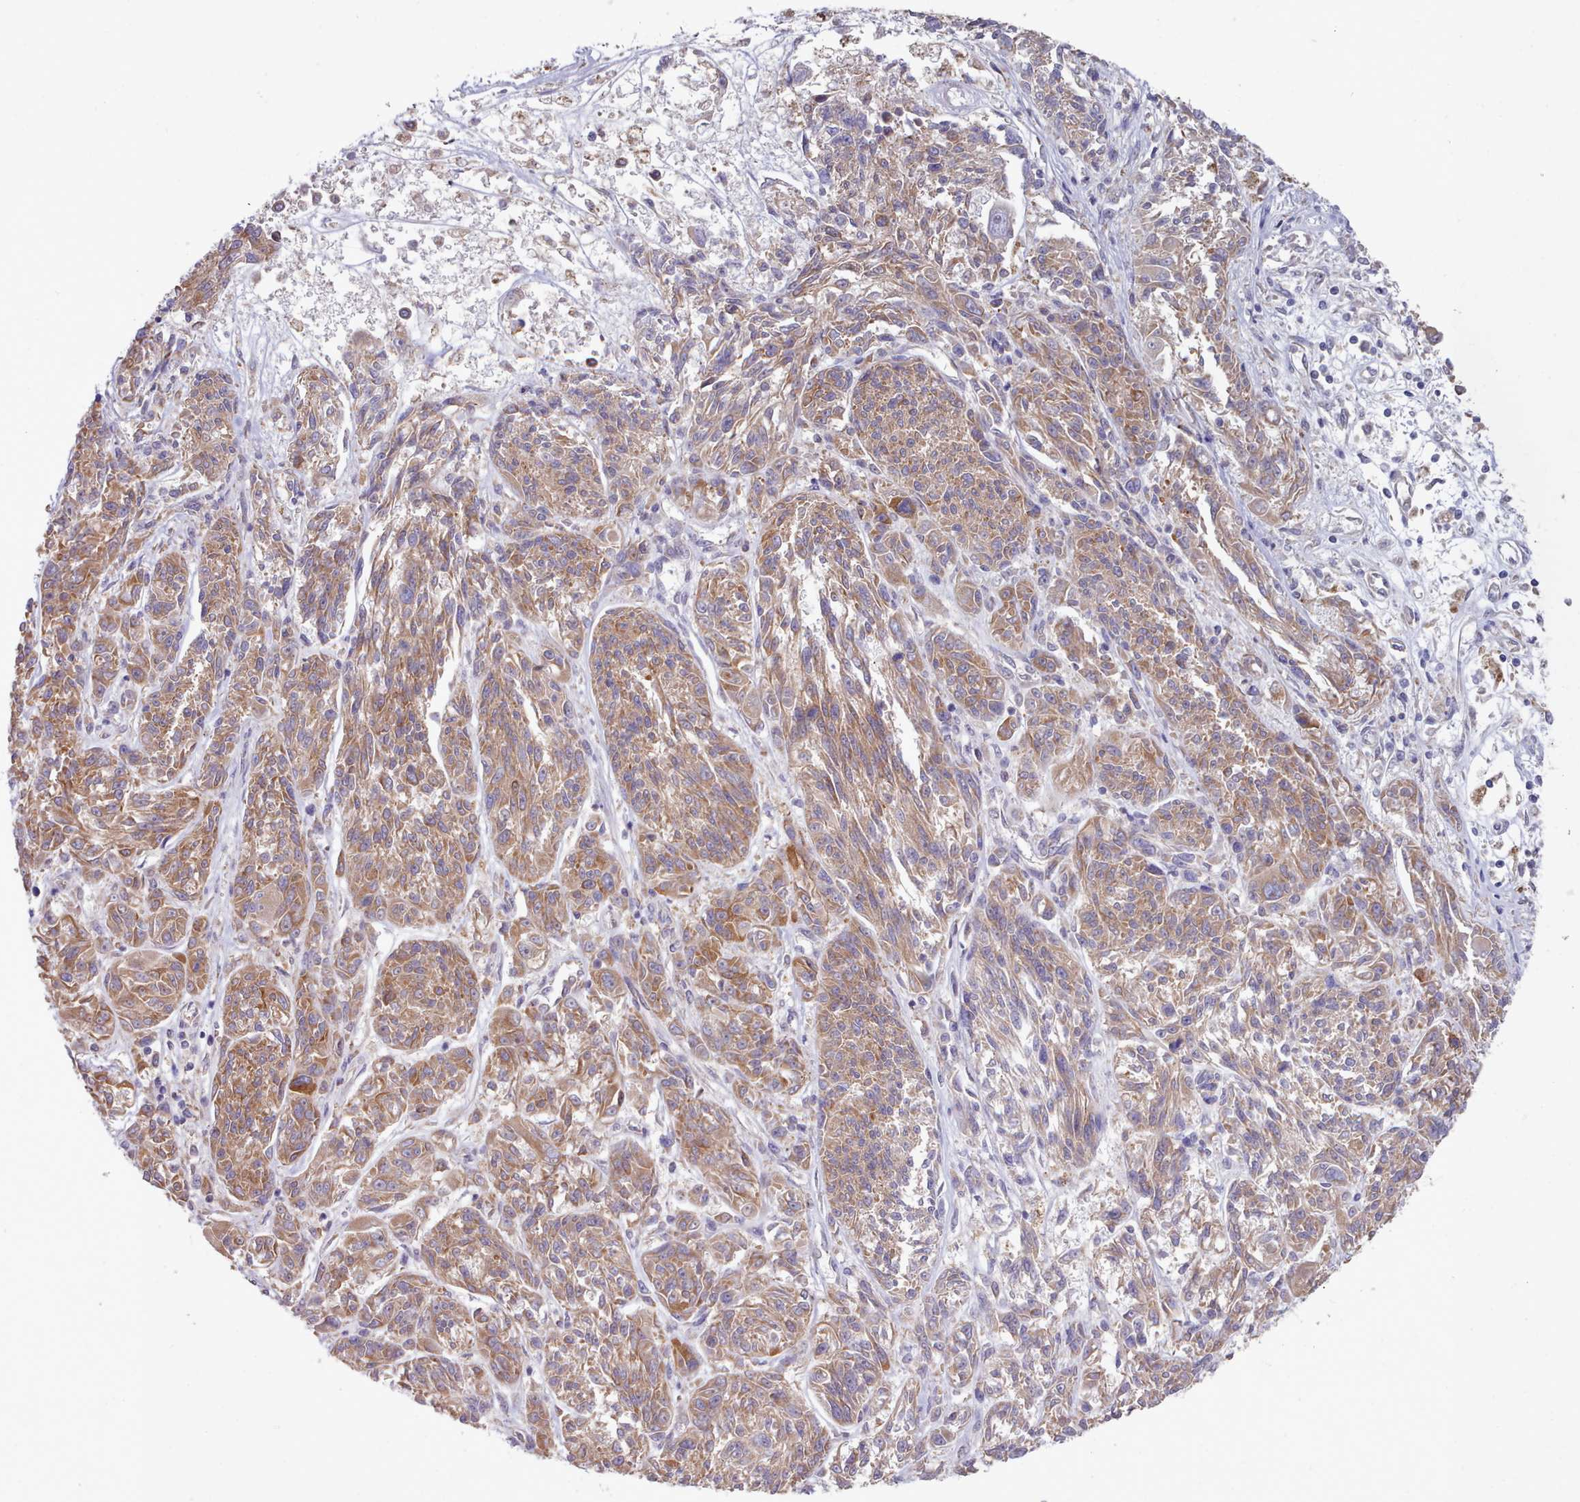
{"staining": {"intensity": "moderate", "quantity": ">75%", "location": "cytoplasmic/membranous"}, "tissue": "melanoma", "cell_type": "Tumor cells", "image_type": "cancer", "snomed": [{"axis": "morphology", "description": "Malignant melanoma, NOS"}, {"axis": "topography", "description": "Skin"}], "caption": "Malignant melanoma stained with IHC displays moderate cytoplasmic/membranous positivity in approximately >75% of tumor cells.", "gene": "HSDL2", "patient": {"sex": "male", "age": 53}}